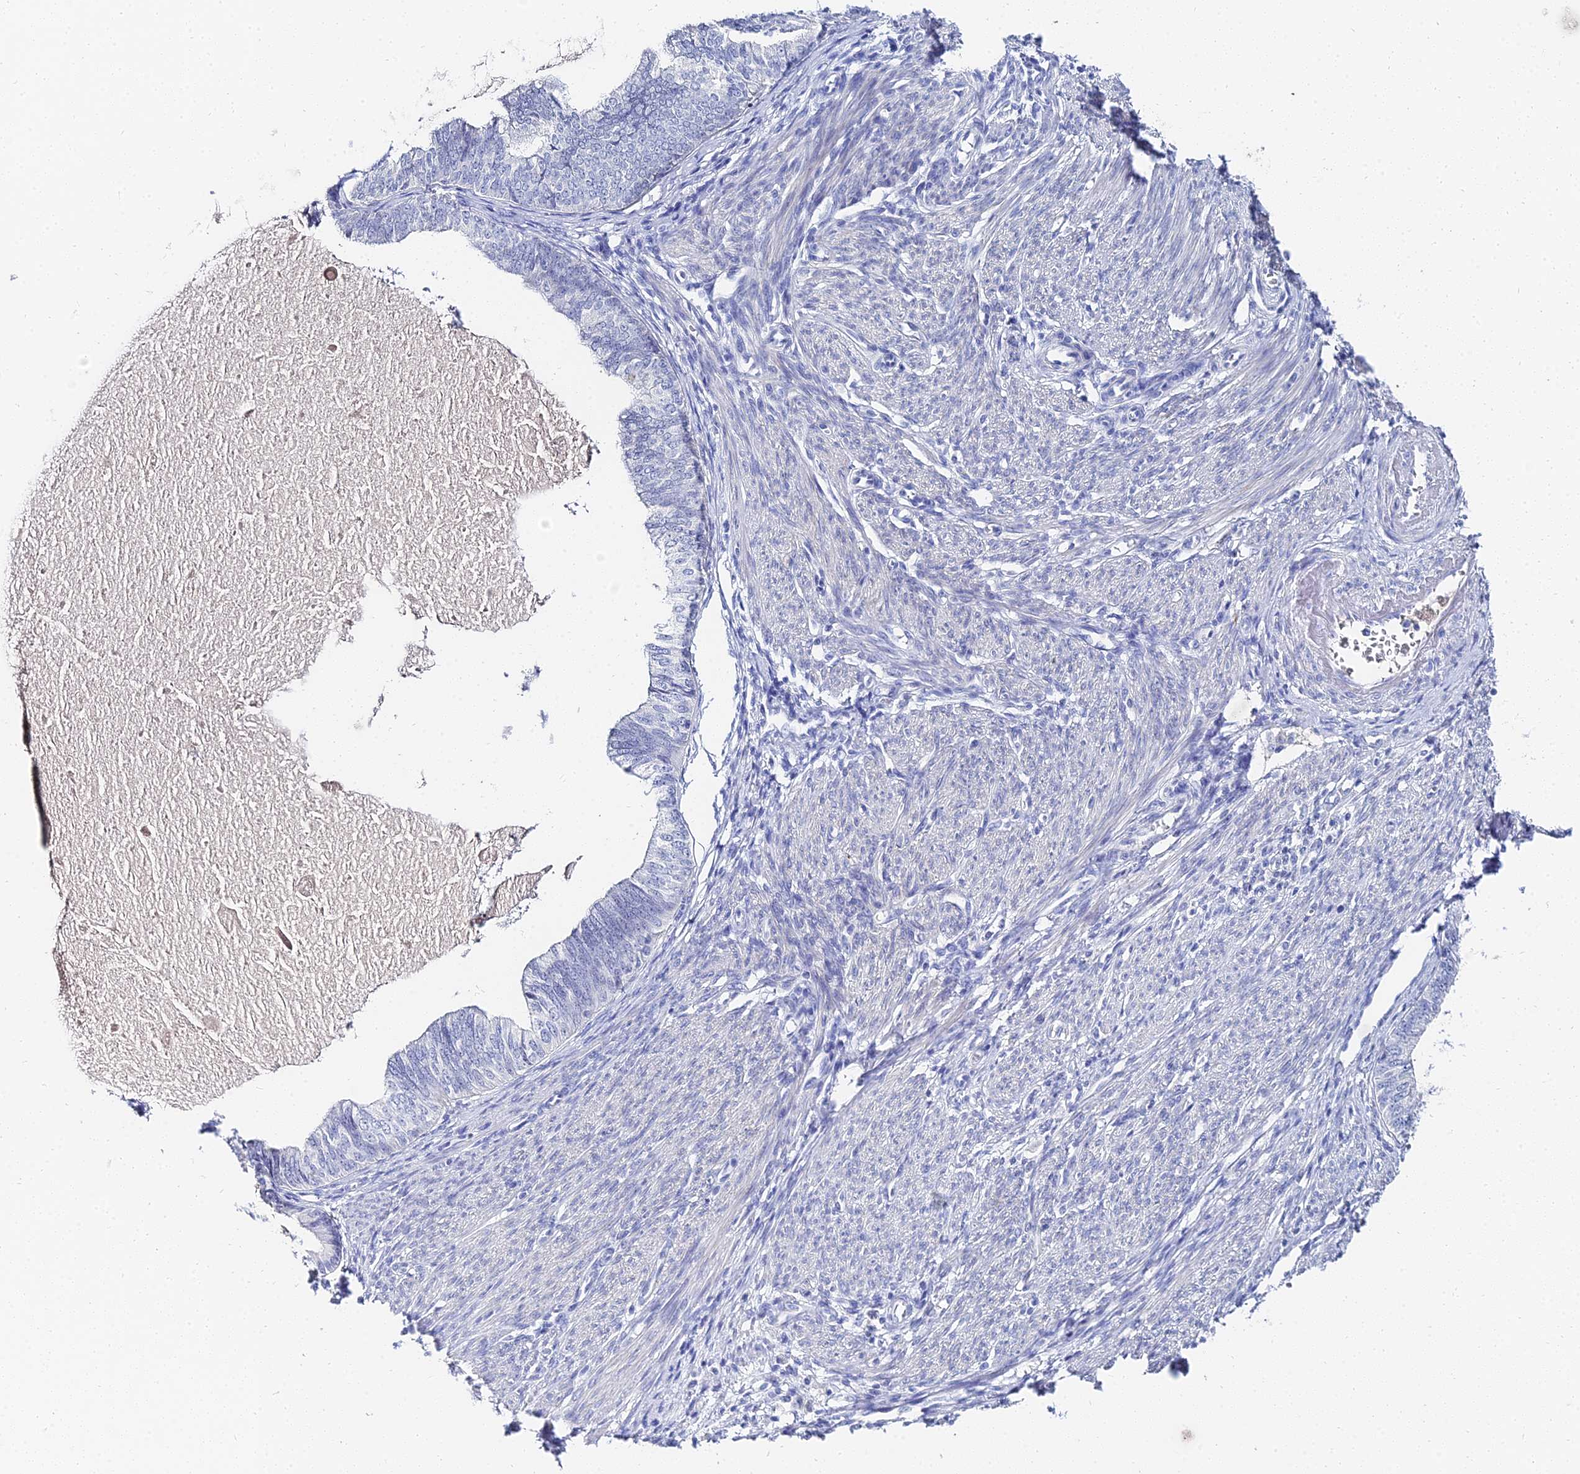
{"staining": {"intensity": "negative", "quantity": "none", "location": "none"}, "tissue": "endometrial cancer", "cell_type": "Tumor cells", "image_type": "cancer", "snomed": [{"axis": "morphology", "description": "Adenocarcinoma, NOS"}, {"axis": "topography", "description": "Endometrium"}], "caption": "DAB (3,3'-diaminobenzidine) immunohistochemical staining of endometrial cancer reveals no significant staining in tumor cells.", "gene": "KRT17", "patient": {"sex": "female", "age": 68}}